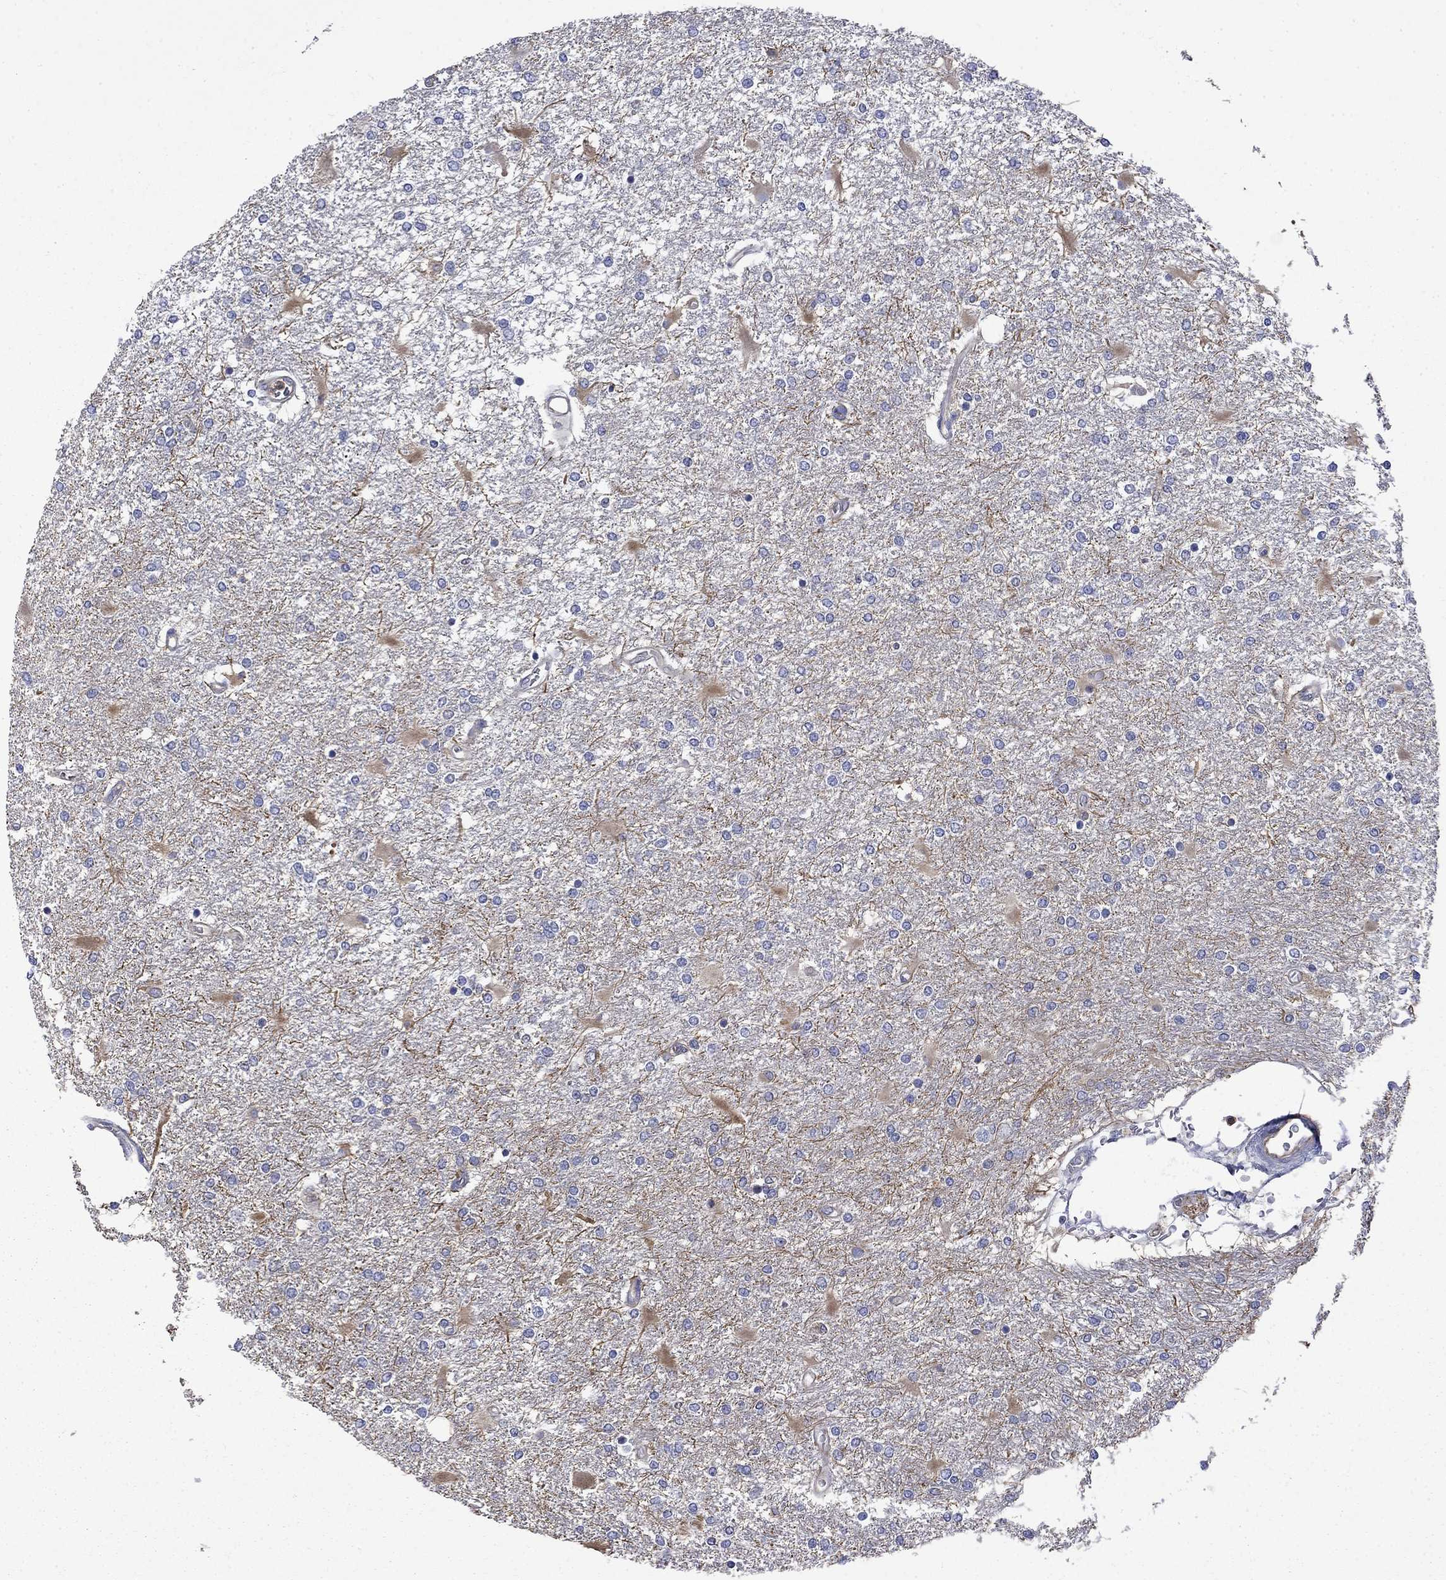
{"staining": {"intensity": "negative", "quantity": "none", "location": "none"}, "tissue": "glioma", "cell_type": "Tumor cells", "image_type": "cancer", "snomed": [{"axis": "morphology", "description": "Glioma, malignant, High grade"}, {"axis": "topography", "description": "Cerebral cortex"}], "caption": "Human glioma stained for a protein using IHC reveals no staining in tumor cells.", "gene": "CAMKK2", "patient": {"sex": "male", "age": 79}}